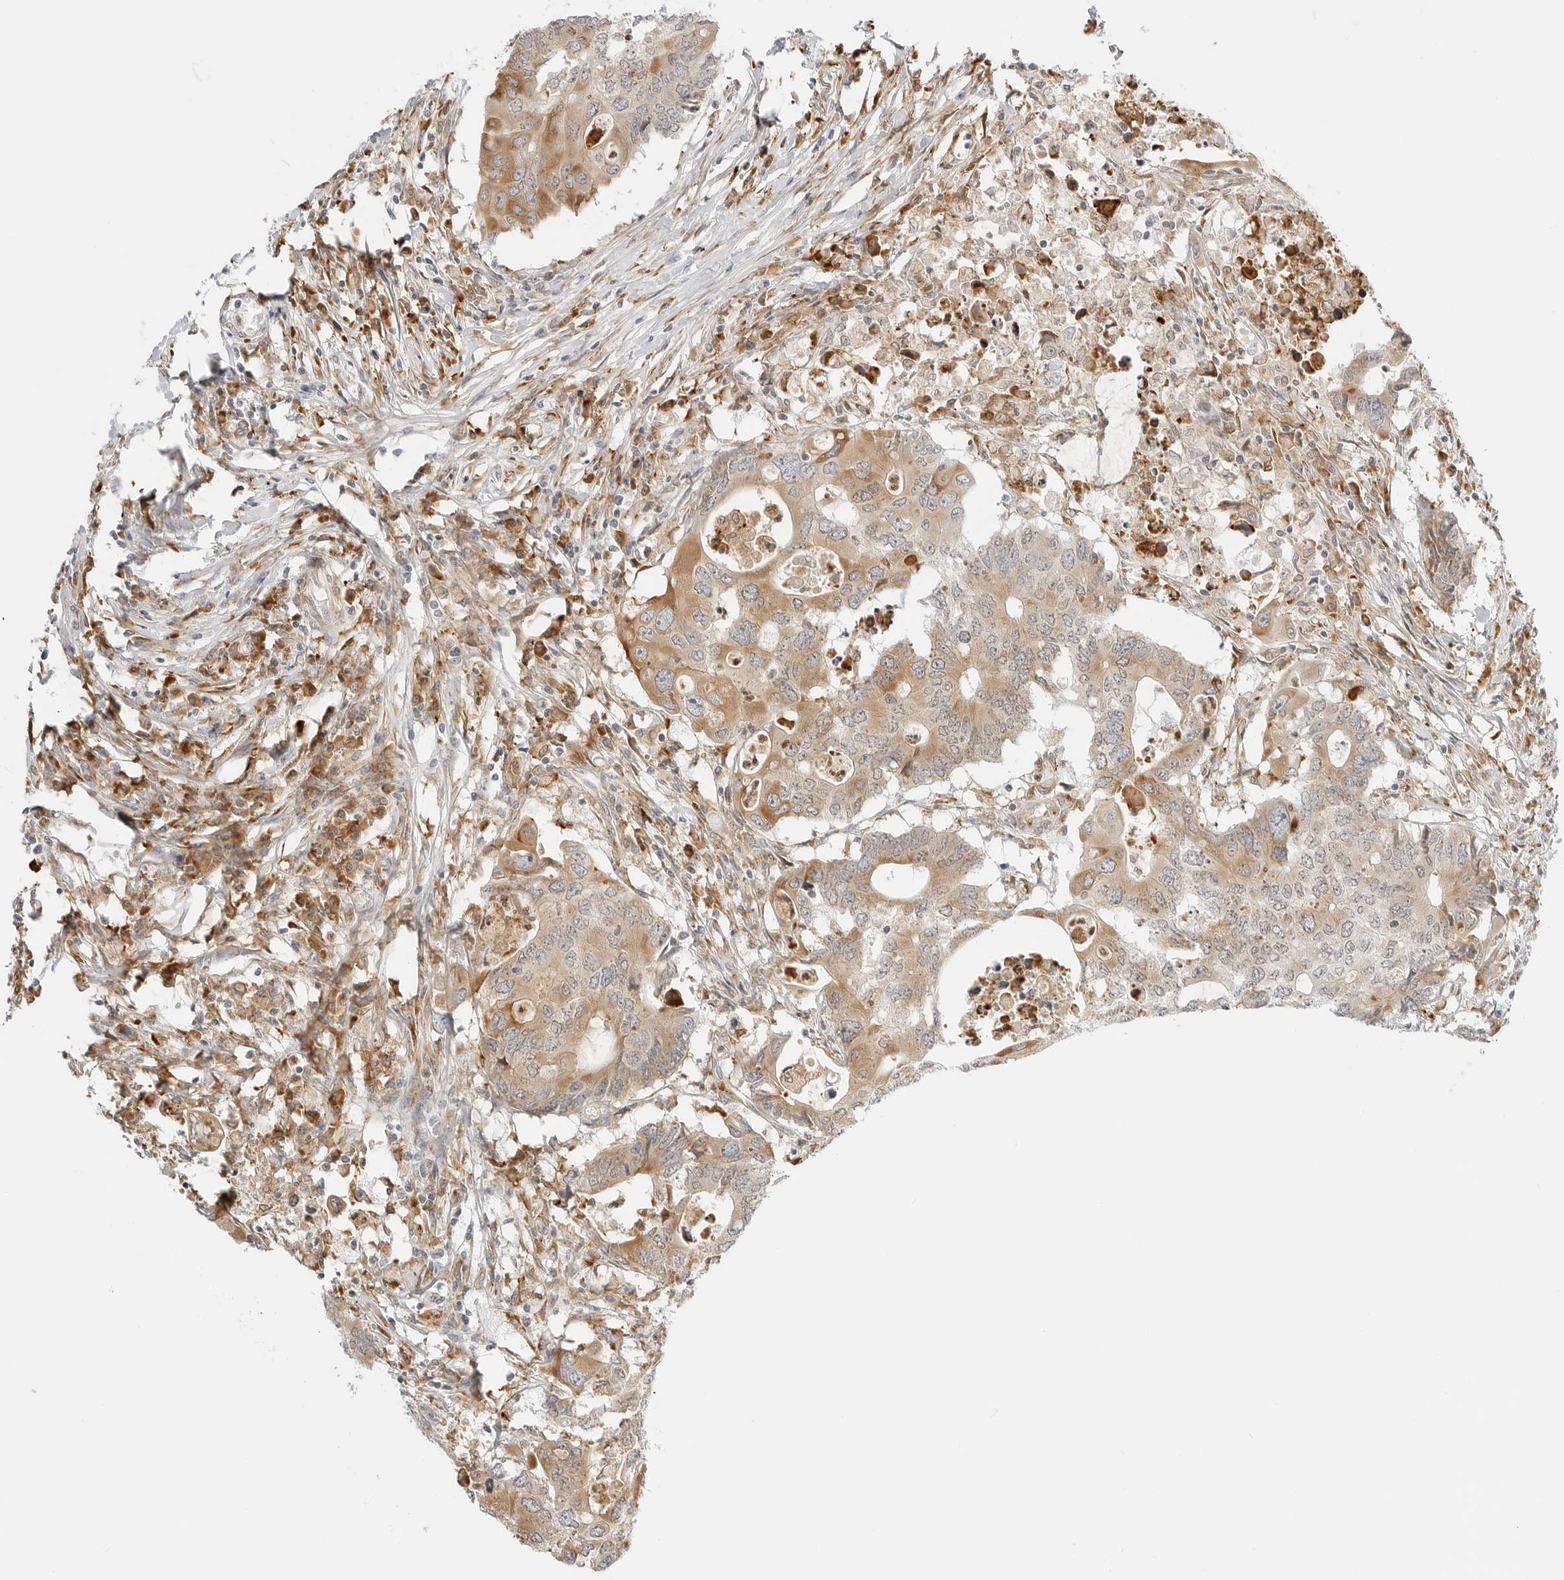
{"staining": {"intensity": "moderate", "quantity": ">75%", "location": "cytoplasmic/membranous"}, "tissue": "colorectal cancer", "cell_type": "Tumor cells", "image_type": "cancer", "snomed": [{"axis": "morphology", "description": "Adenocarcinoma, NOS"}, {"axis": "topography", "description": "Colon"}], "caption": "Immunohistochemical staining of colorectal cancer (adenocarcinoma) reveals medium levels of moderate cytoplasmic/membranous staining in about >75% of tumor cells.", "gene": "THEM4", "patient": {"sex": "male", "age": 71}}